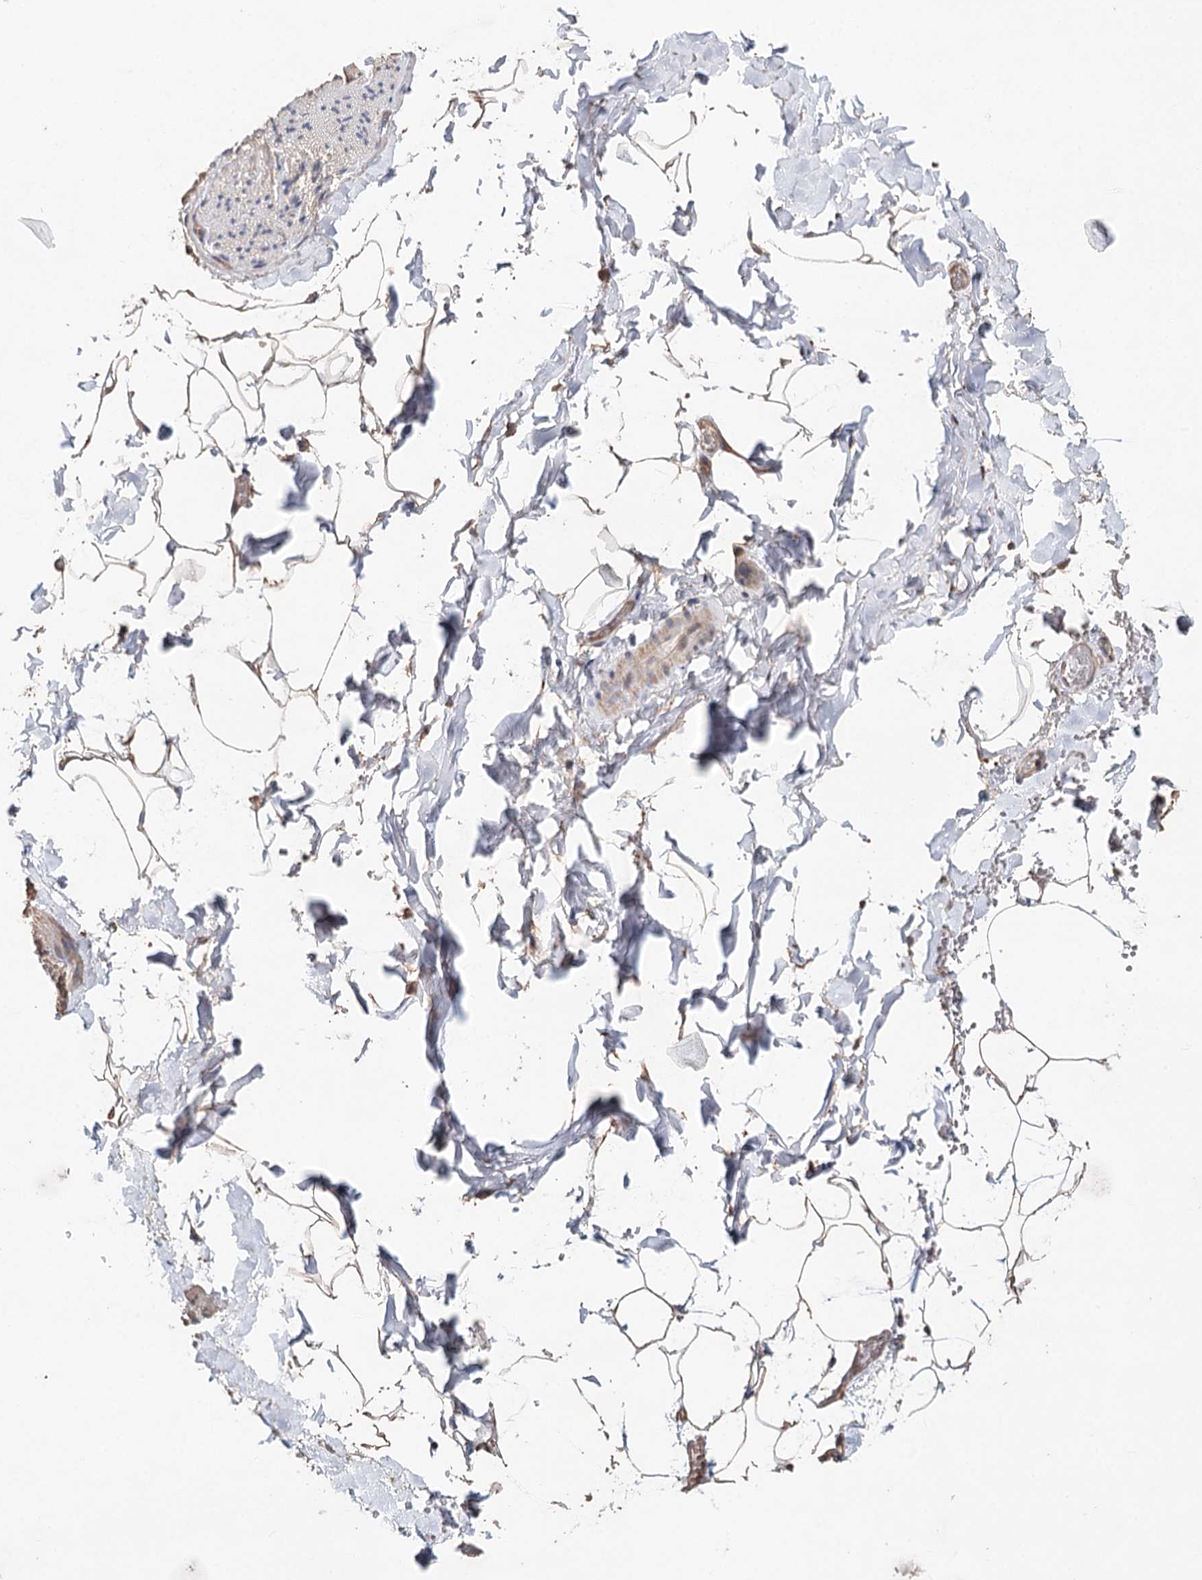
{"staining": {"intensity": "moderate", "quantity": ">75%", "location": "cytoplasmic/membranous"}, "tissue": "adipose tissue", "cell_type": "Adipocytes", "image_type": "normal", "snomed": [{"axis": "morphology", "description": "Normal tissue, NOS"}, {"axis": "topography", "description": "Gallbladder"}, {"axis": "topography", "description": "Peripheral nerve tissue"}], "caption": "Adipocytes reveal medium levels of moderate cytoplasmic/membranous expression in about >75% of cells in unremarkable adipose tissue. (IHC, brightfield microscopy, high magnification).", "gene": "NOPCHAP1", "patient": {"sex": "male", "age": 38}}